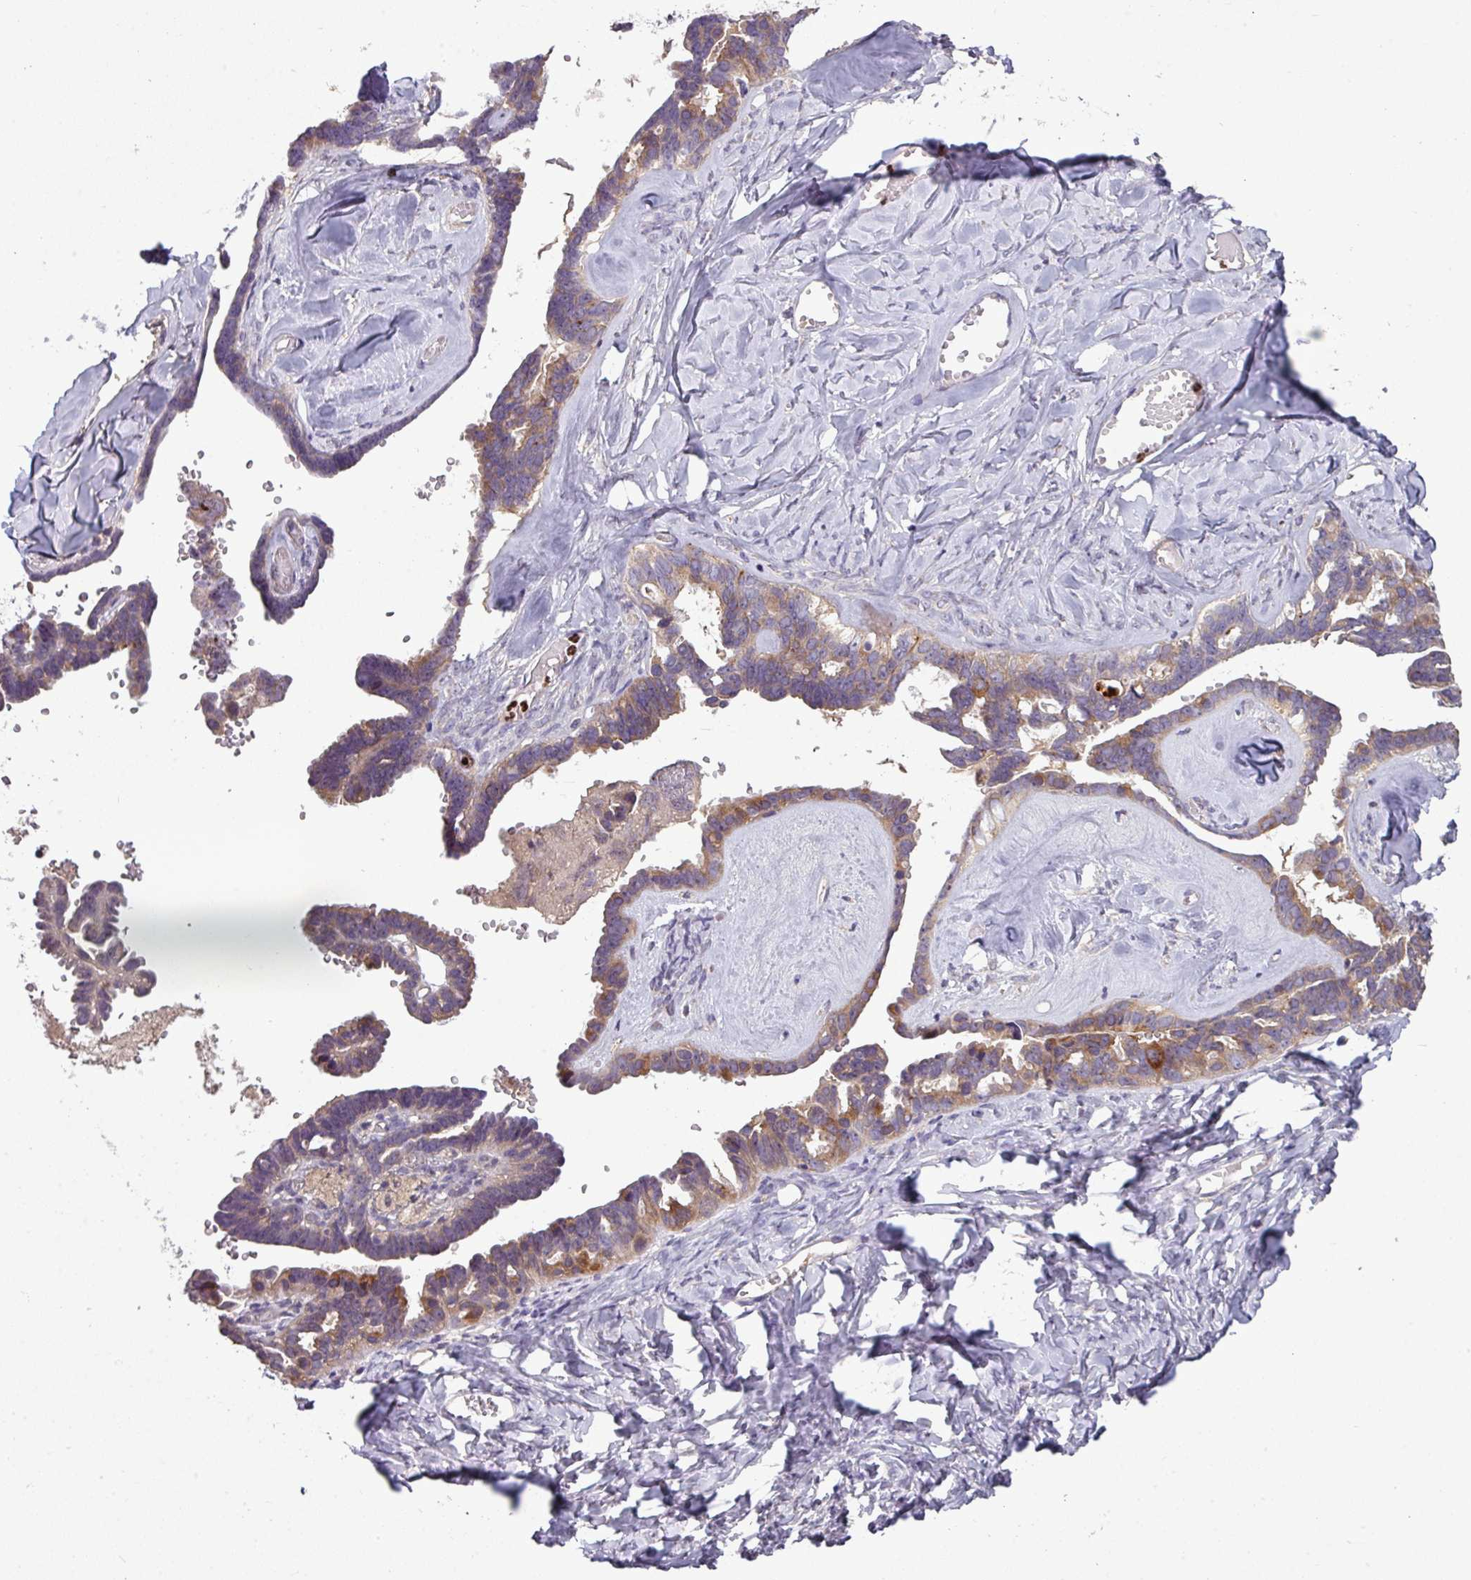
{"staining": {"intensity": "moderate", "quantity": "25%-75%", "location": "cytoplasmic/membranous"}, "tissue": "ovarian cancer", "cell_type": "Tumor cells", "image_type": "cancer", "snomed": [{"axis": "morphology", "description": "Cystadenocarcinoma, serous, NOS"}, {"axis": "topography", "description": "Ovary"}], "caption": "Ovarian cancer was stained to show a protein in brown. There is medium levels of moderate cytoplasmic/membranous expression in about 25%-75% of tumor cells.", "gene": "PAPLN", "patient": {"sex": "female", "age": 69}}